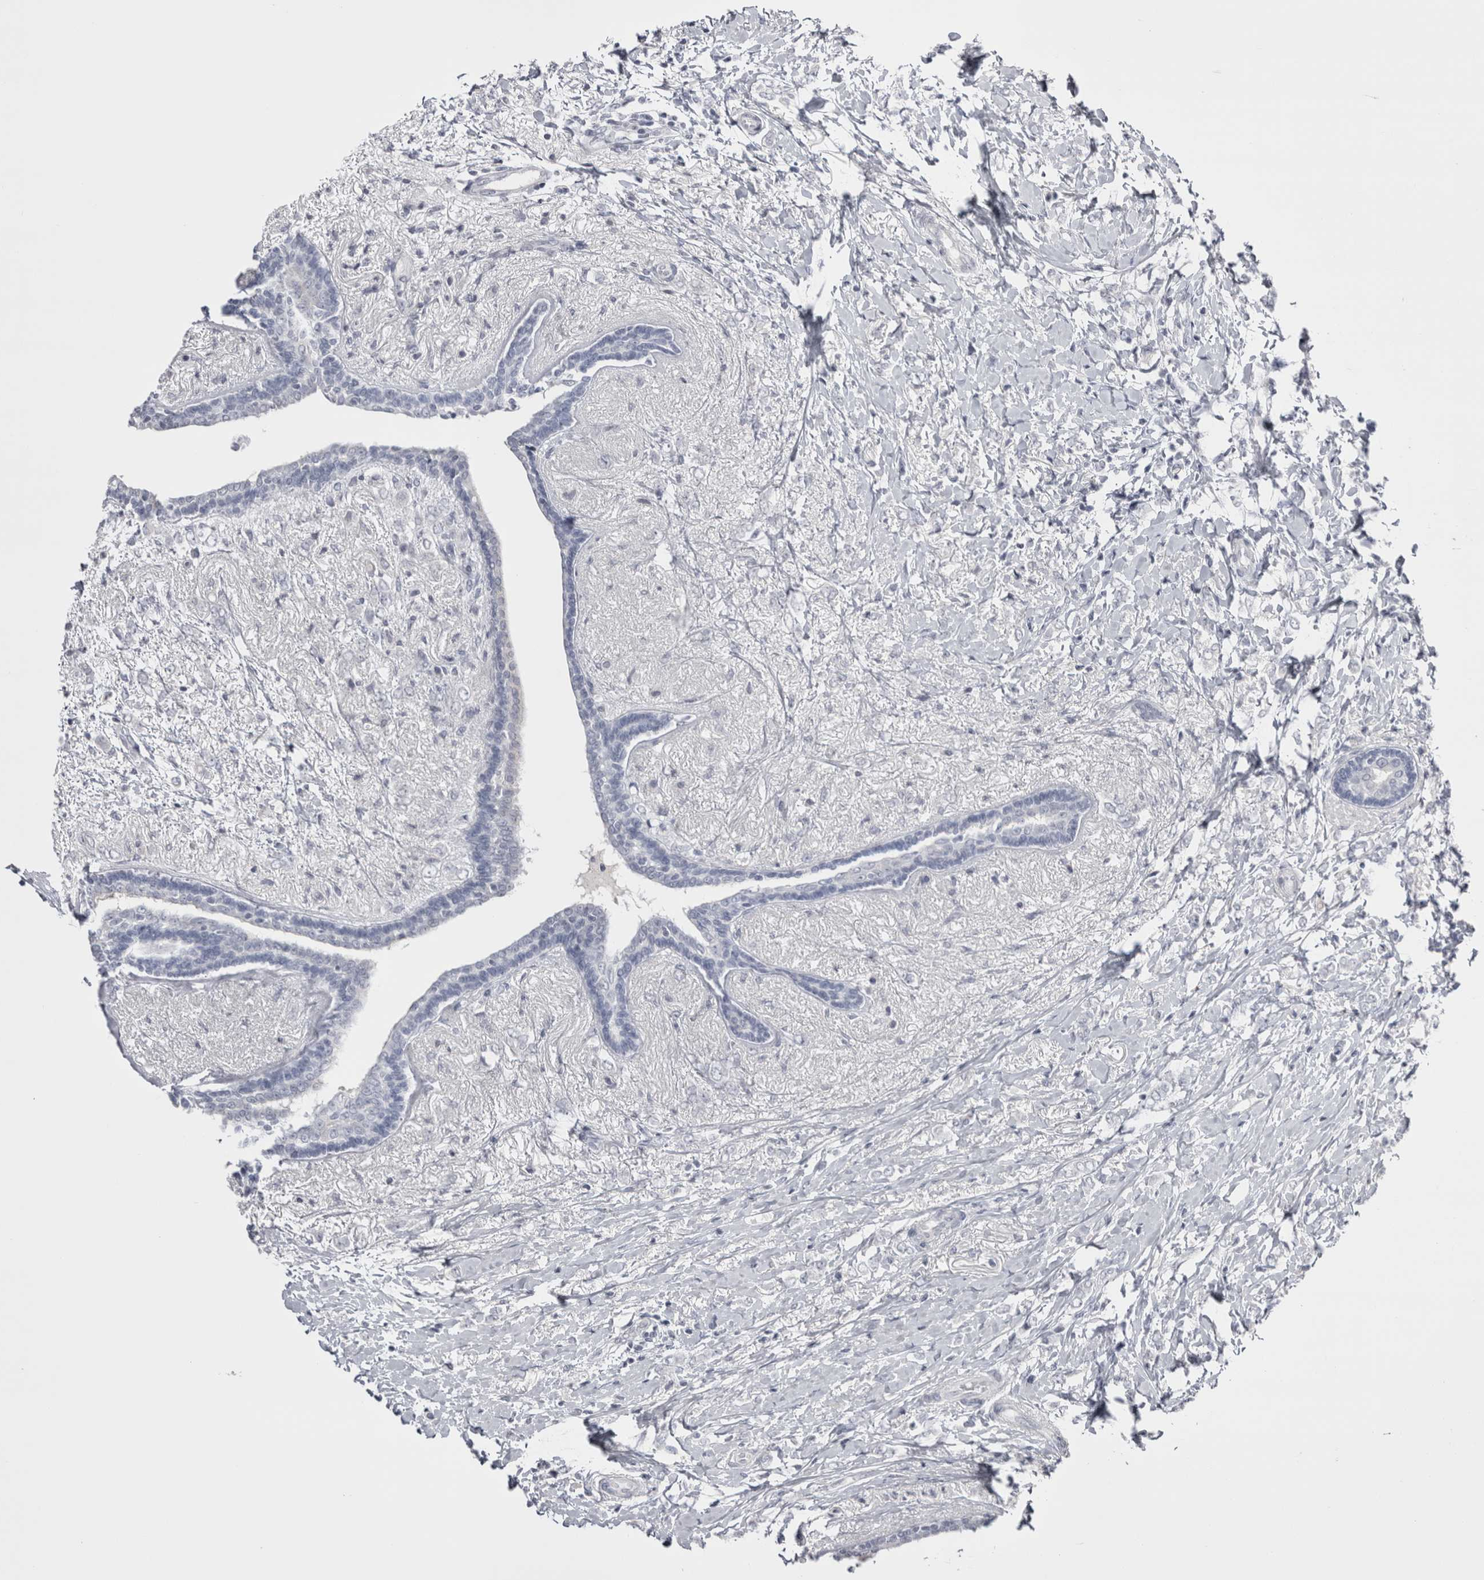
{"staining": {"intensity": "negative", "quantity": "none", "location": "none"}, "tissue": "breast cancer", "cell_type": "Tumor cells", "image_type": "cancer", "snomed": [{"axis": "morphology", "description": "Normal tissue, NOS"}, {"axis": "morphology", "description": "Lobular carcinoma"}, {"axis": "topography", "description": "Breast"}], "caption": "DAB immunohistochemical staining of breast cancer (lobular carcinoma) displays no significant expression in tumor cells. (DAB (3,3'-diaminobenzidine) immunohistochemistry with hematoxylin counter stain).", "gene": "FNDC8", "patient": {"sex": "female", "age": 47}}